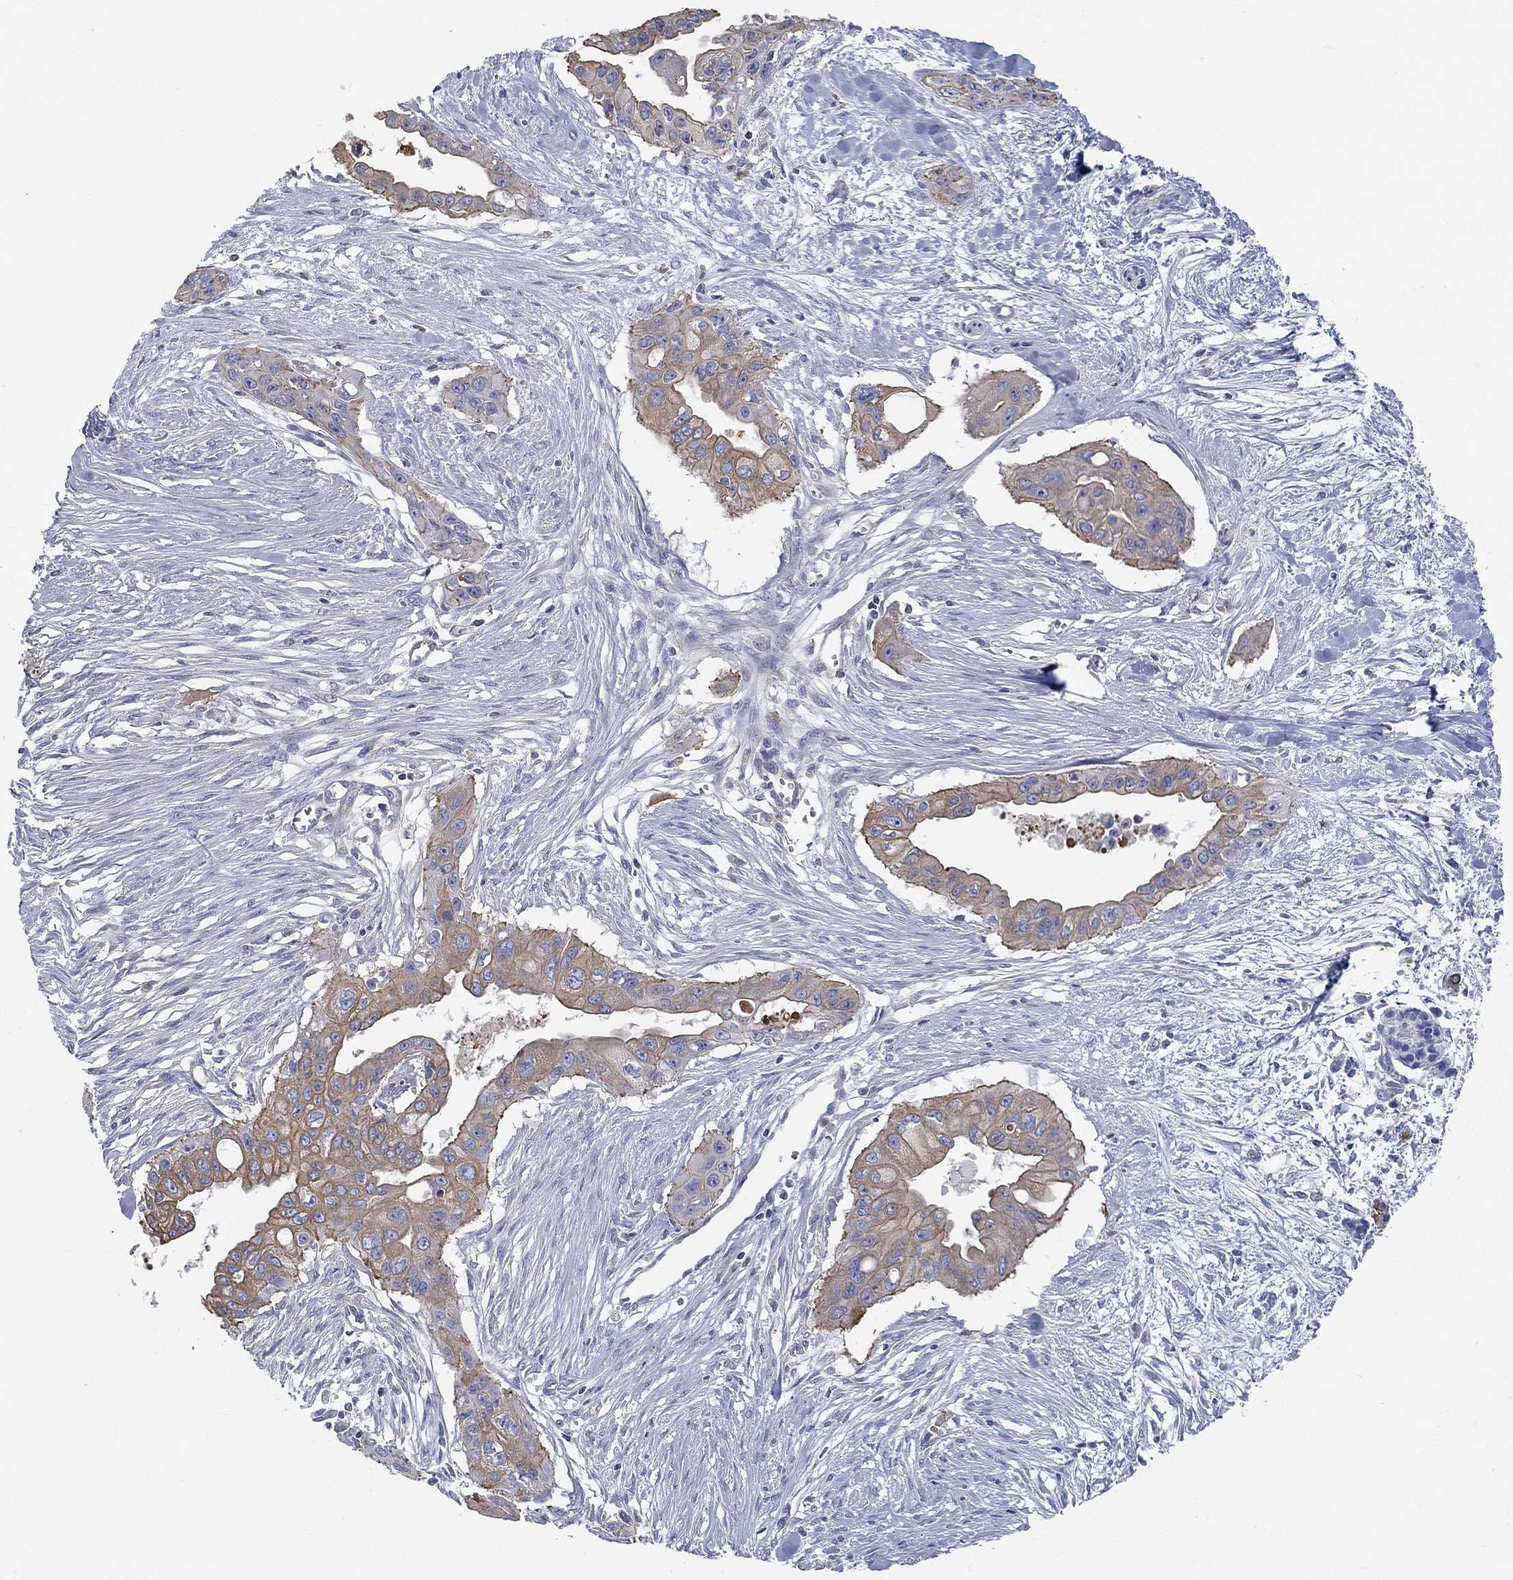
{"staining": {"intensity": "moderate", "quantity": ">75%", "location": "cytoplasmic/membranous"}, "tissue": "pancreatic cancer", "cell_type": "Tumor cells", "image_type": "cancer", "snomed": [{"axis": "morphology", "description": "Adenocarcinoma, NOS"}, {"axis": "topography", "description": "Pancreas"}], "caption": "Human pancreatic cancer (adenocarcinoma) stained with a protein marker displays moderate staining in tumor cells.", "gene": "BBOF1", "patient": {"sex": "male", "age": 60}}